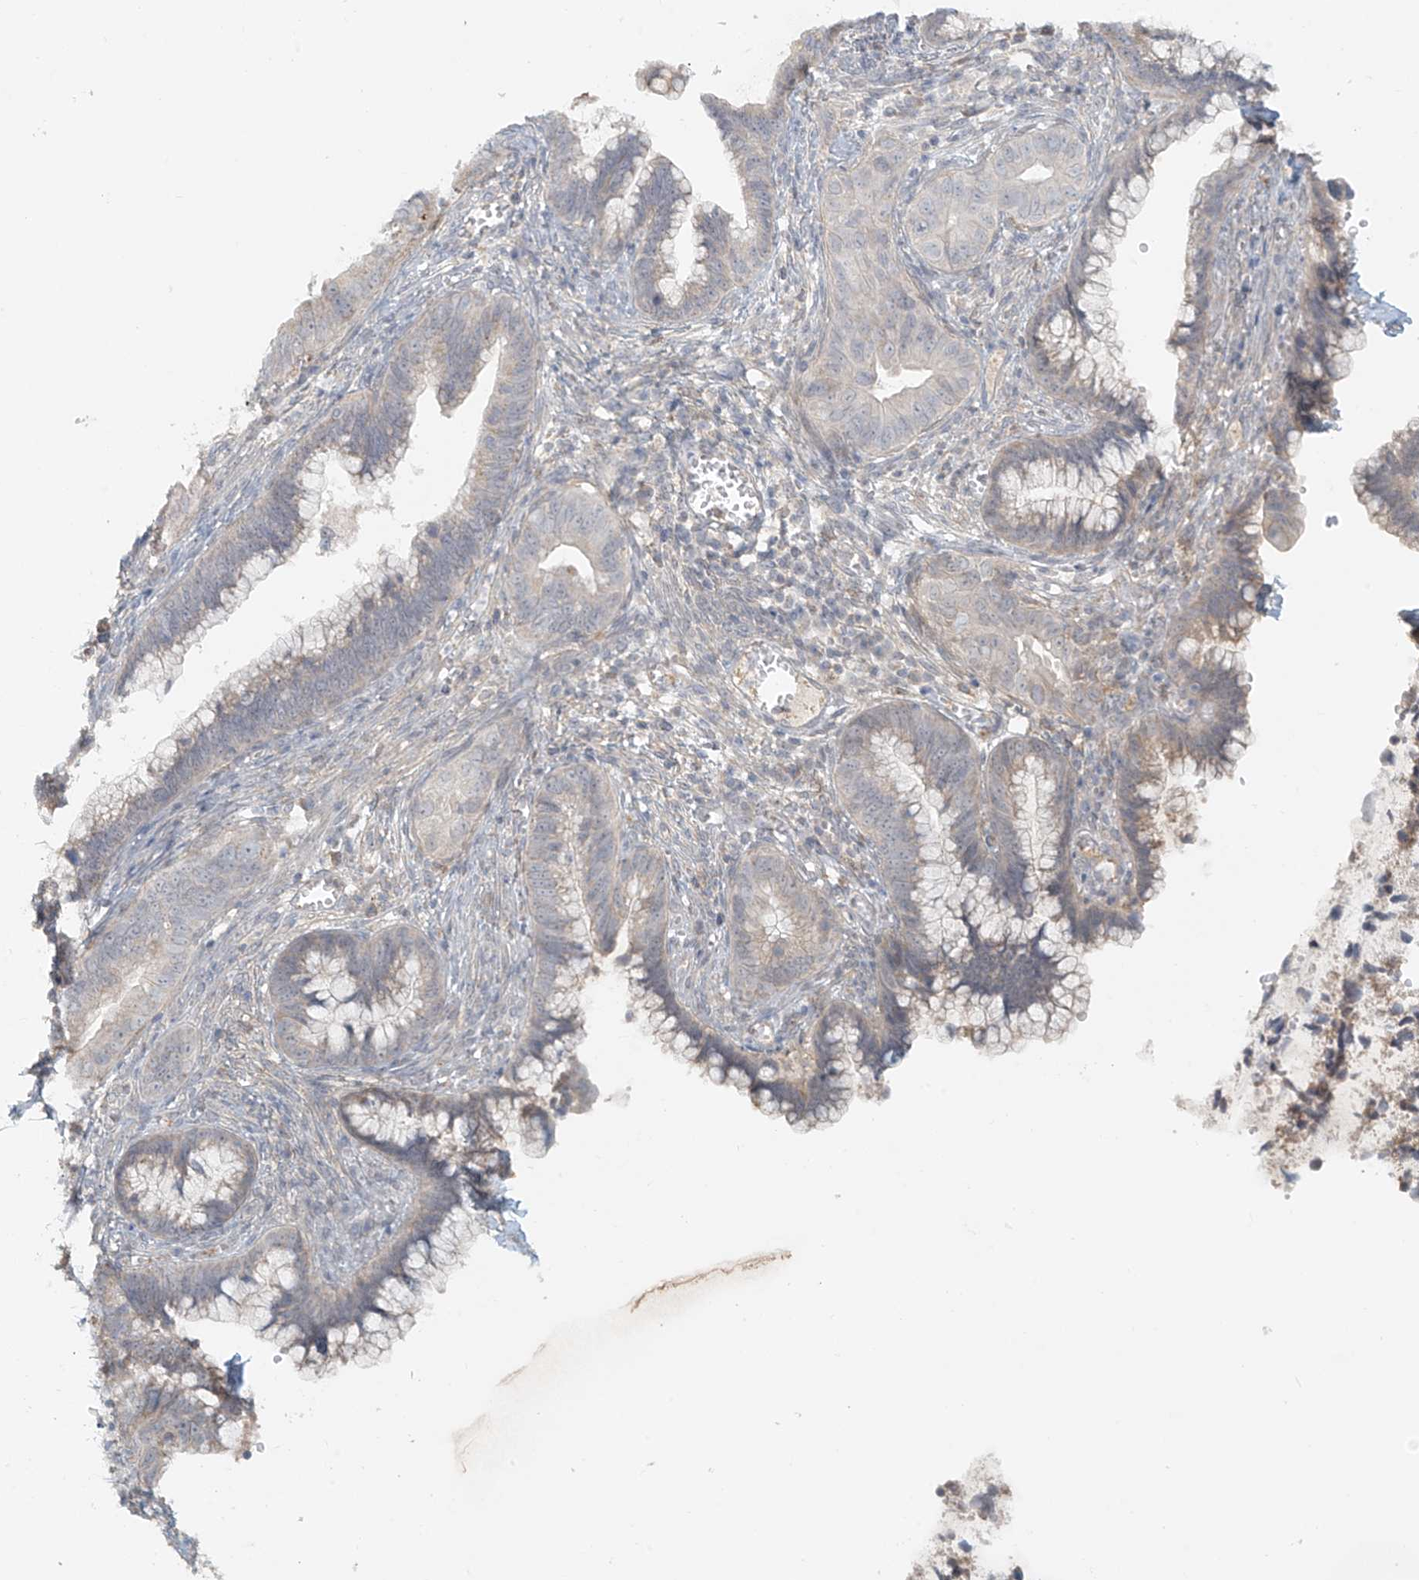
{"staining": {"intensity": "weak", "quantity": "<25%", "location": "cytoplasmic/membranous"}, "tissue": "cervical cancer", "cell_type": "Tumor cells", "image_type": "cancer", "snomed": [{"axis": "morphology", "description": "Adenocarcinoma, NOS"}, {"axis": "topography", "description": "Cervix"}], "caption": "High magnification brightfield microscopy of cervical cancer (adenocarcinoma) stained with DAB (3,3'-diaminobenzidine) (brown) and counterstained with hematoxylin (blue): tumor cells show no significant staining.", "gene": "ABCD1", "patient": {"sex": "female", "age": 44}}